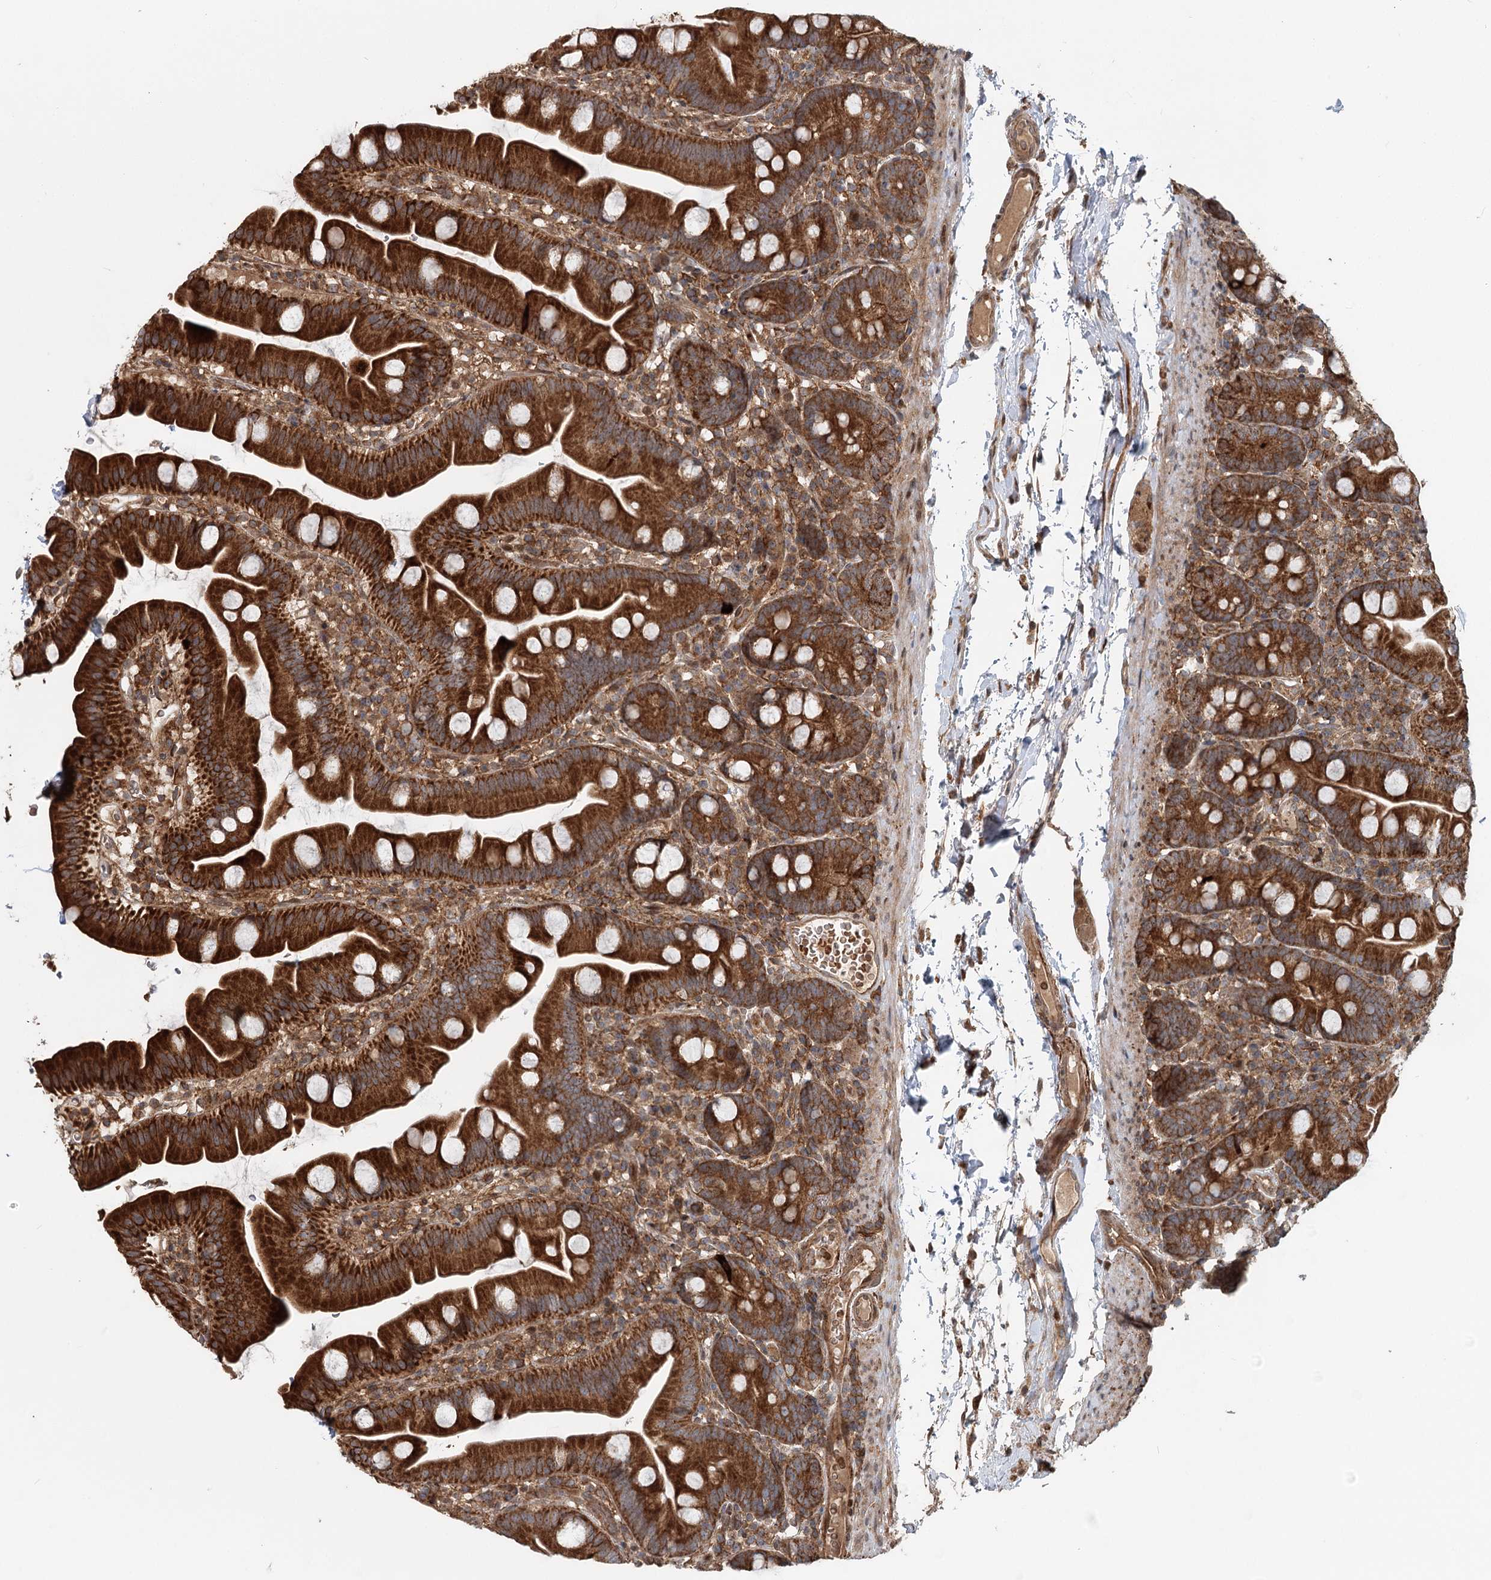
{"staining": {"intensity": "strong", "quantity": ">75%", "location": "cytoplasmic/membranous"}, "tissue": "small intestine", "cell_type": "Glandular cells", "image_type": "normal", "snomed": [{"axis": "morphology", "description": "Normal tissue, NOS"}, {"axis": "topography", "description": "Small intestine"}], "caption": "Protein expression by immunohistochemistry displays strong cytoplasmic/membranous staining in approximately >75% of glandular cells in benign small intestine. The staining is performed using DAB (3,3'-diaminobenzidine) brown chromogen to label protein expression. The nuclei are counter-stained blue using hematoxylin.", "gene": "RNF111", "patient": {"sex": "female", "age": 68}}